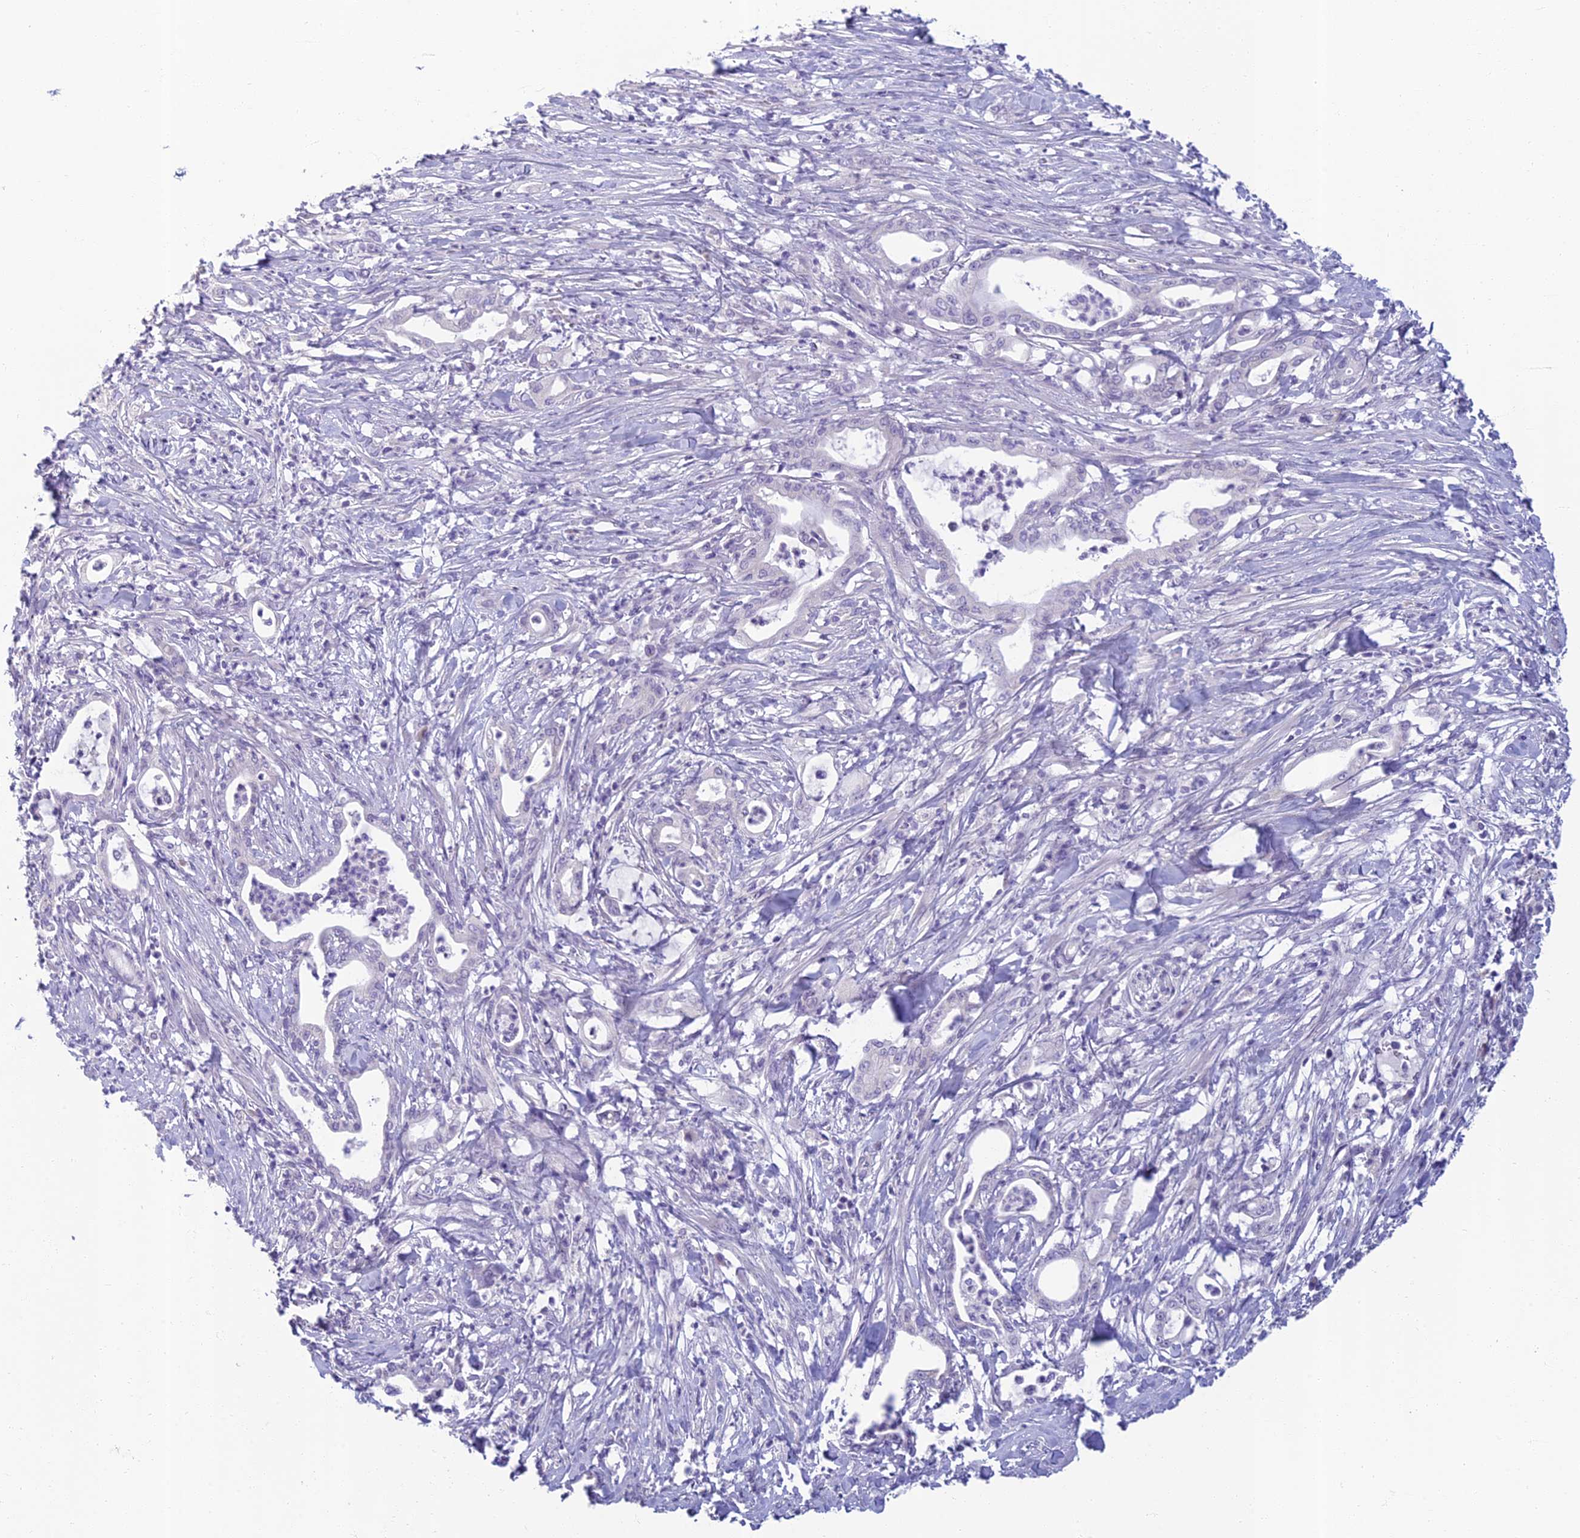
{"staining": {"intensity": "negative", "quantity": "none", "location": "none"}, "tissue": "pancreatic cancer", "cell_type": "Tumor cells", "image_type": "cancer", "snomed": [{"axis": "morphology", "description": "Adenocarcinoma, NOS"}, {"axis": "topography", "description": "Pancreas"}], "caption": "This is an immunohistochemistry image of pancreatic adenocarcinoma. There is no expression in tumor cells.", "gene": "SLC25A41", "patient": {"sex": "female", "age": 55}}